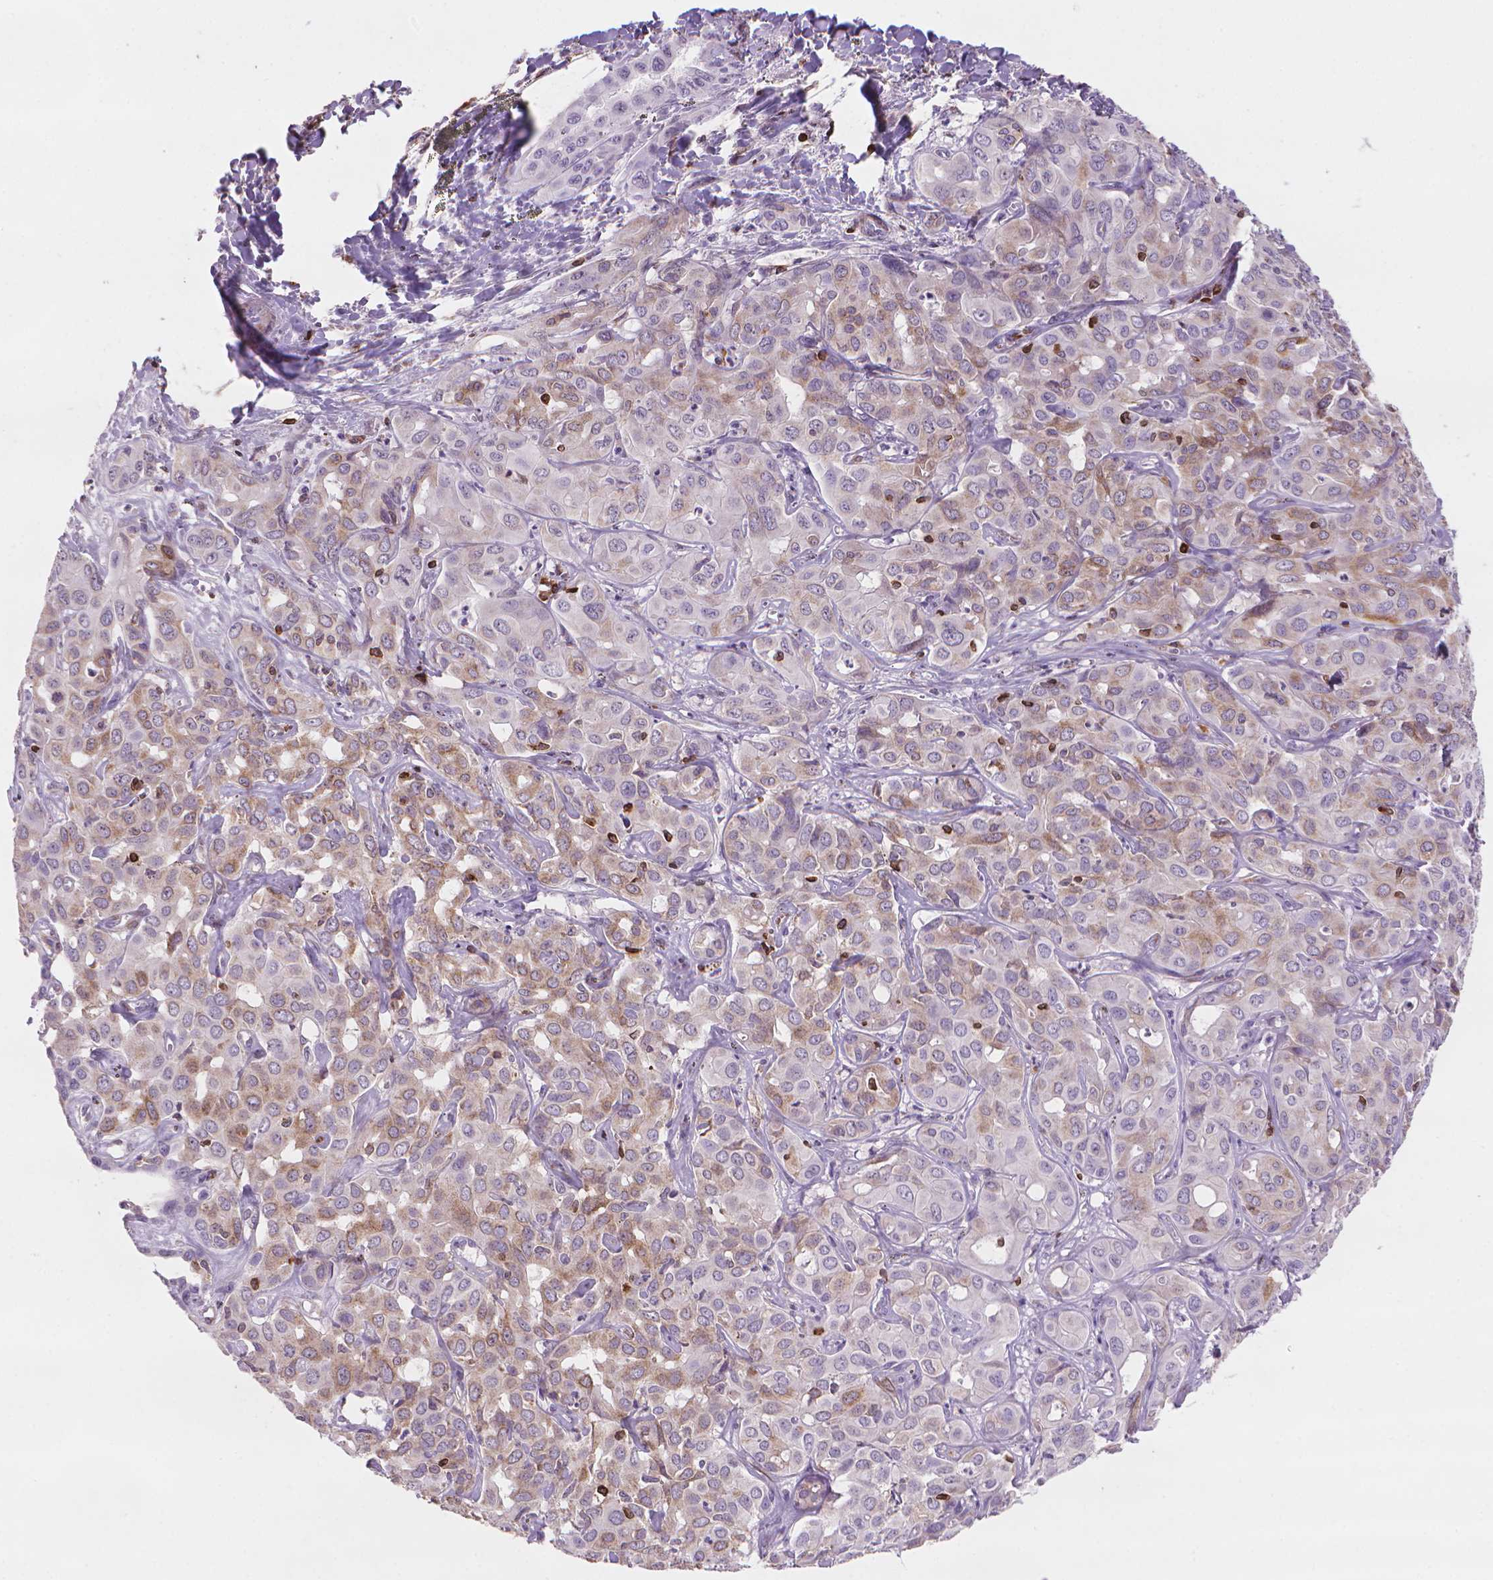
{"staining": {"intensity": "weak", "quantity": "25%-75%", "location": "cytoplasmic/membranous"}, "tissue": "liver cancer", "cell_type": "Tumor cells", "image_type": "cancer", "snomed": [{"axis": "morphology", "description": "Cholangiocarcinoma"}, {"axis": "topography", "description": "Liver"}], "caption": "This is a histology image of immunohistochemistry (IHC) staining of liver cancer, which shows weak staining in the cytoplasmic/membranous of tumor cells.", "gene": "BCL2", "patient": {"sex": "female", "age": 60}}